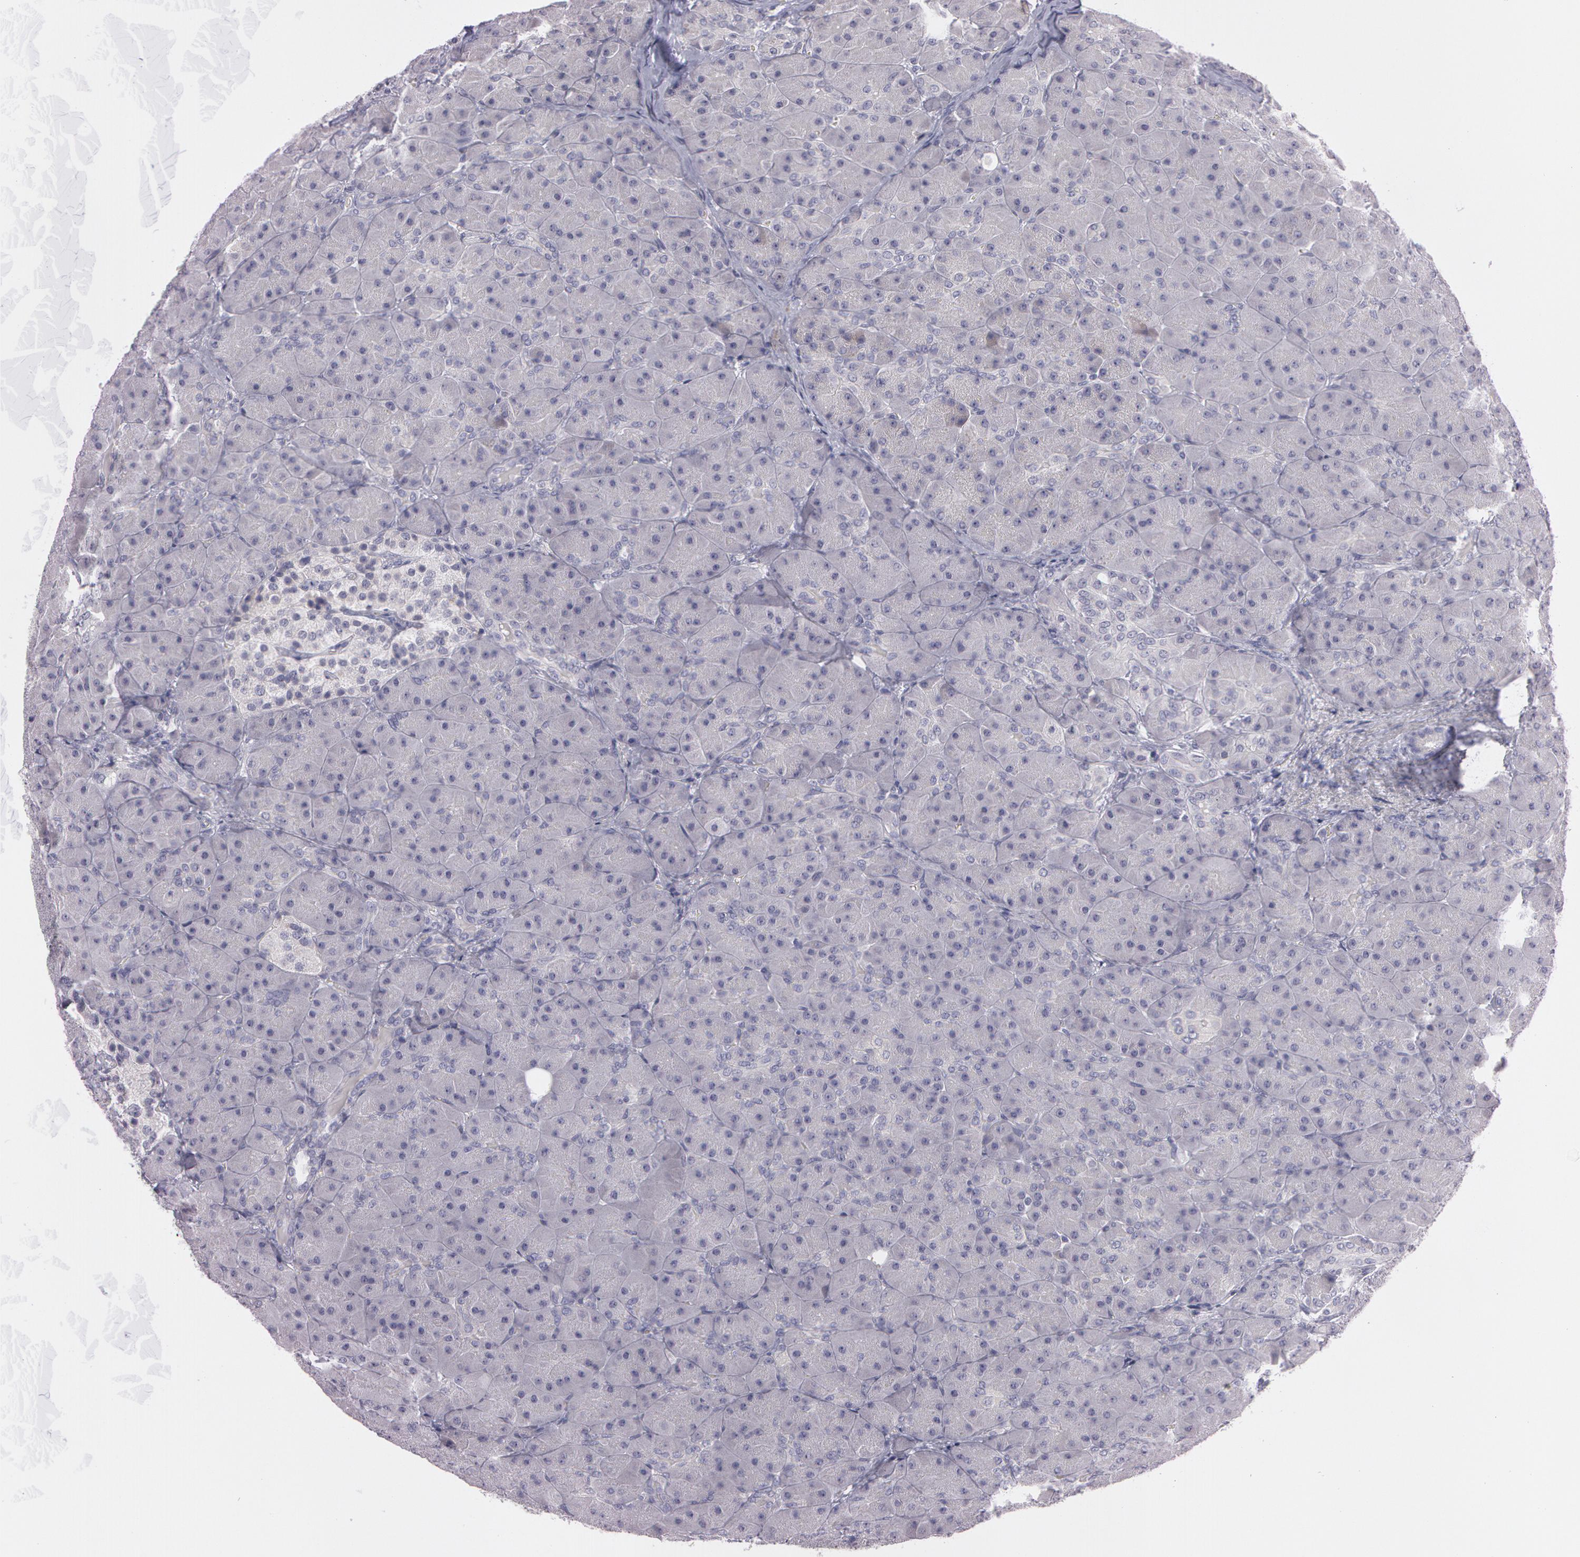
{"staining": {"intensity": "negative", "quantity": "none", "location": "none"}, "tissue": "pancreas", "cell_type": "Exocrine glandular cells", "image_type": "normal", "snomed": [{"axis": "morphology", "description": "Normal tissue, NOS"}, {"axis": "topography", "description": "Pancreas"}], "caption": "This is an immunohistochemistry micrograph of benign pancreas. There is no expression in exocrine glandular cells.", "gene": "MXRA5", "patient": {"sex": "male", "age": 66}}